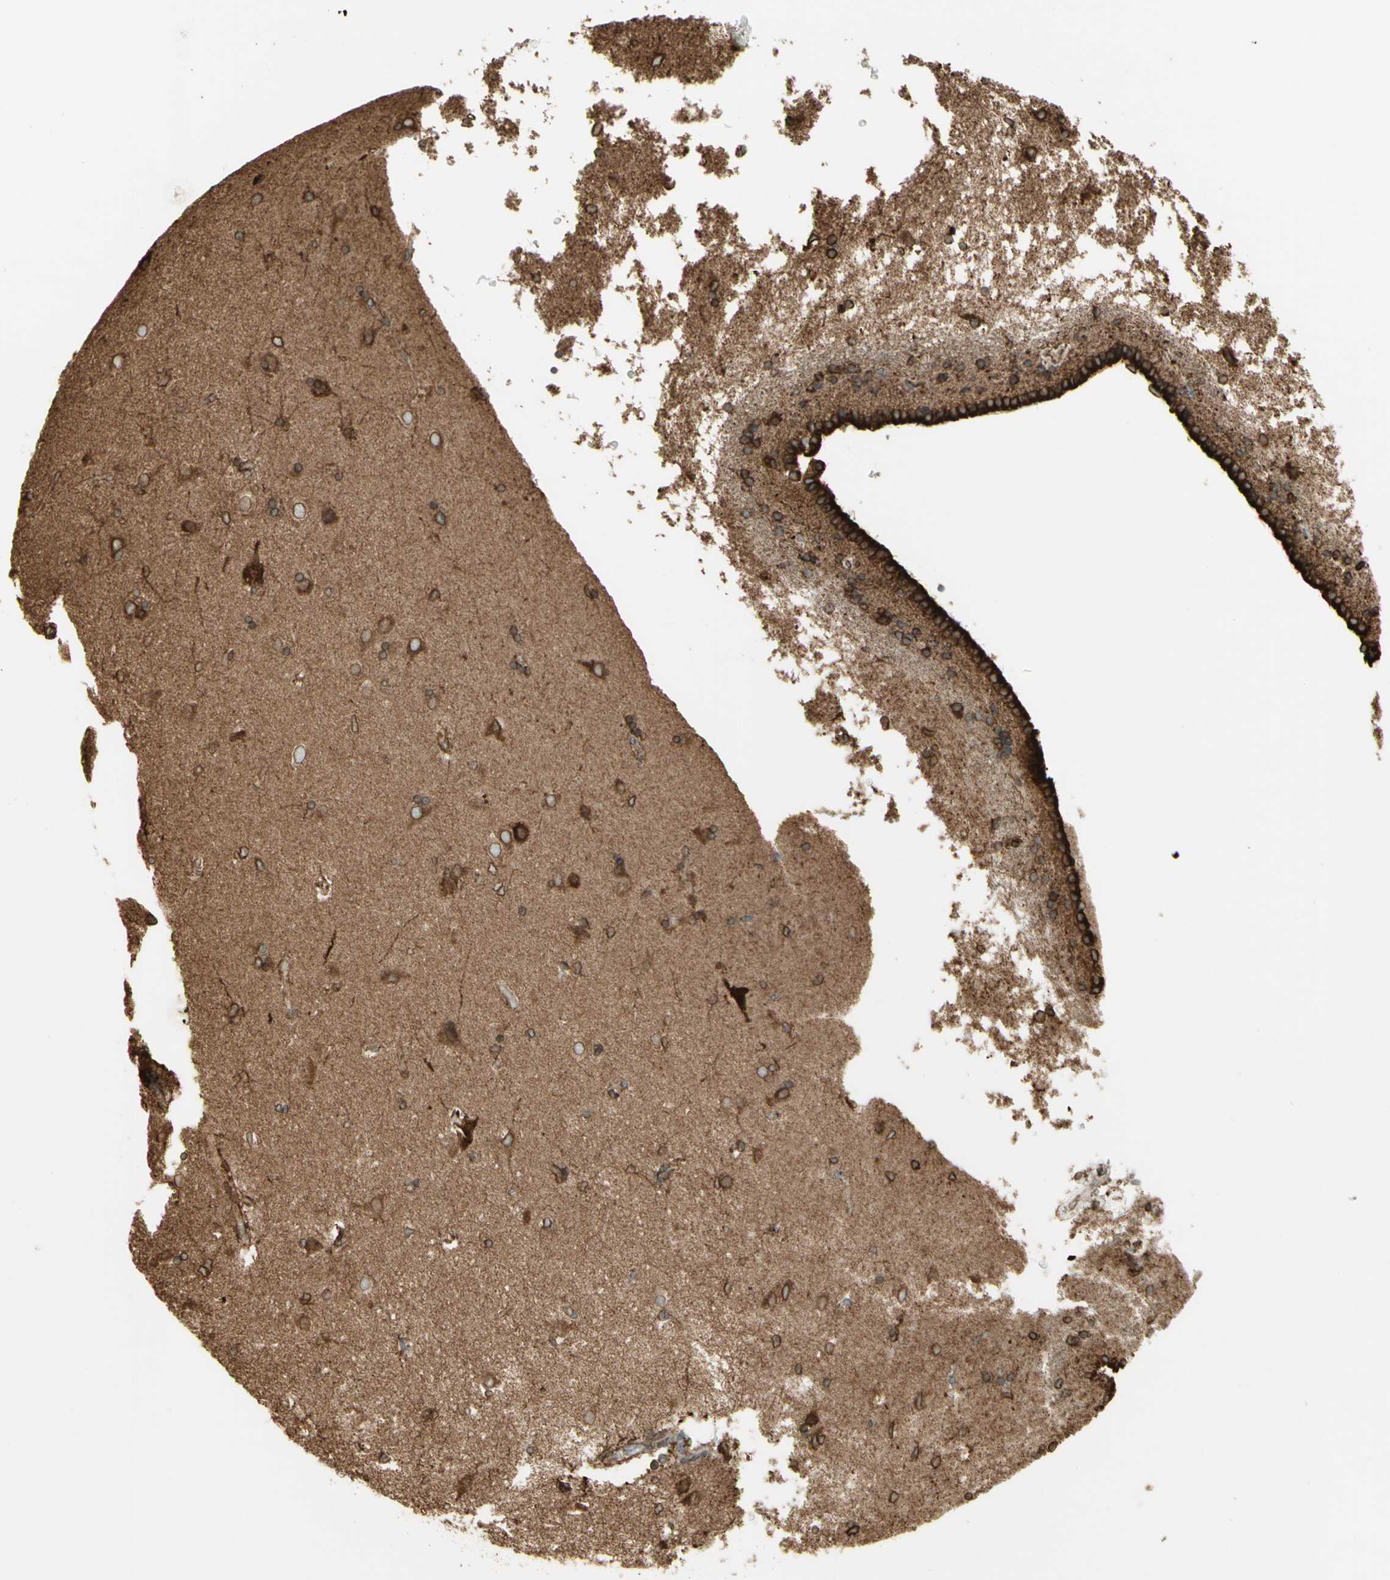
{"staining": {"intensity": "moderate", "quantity": ">75%", "location": "cytoplasmic/membranous"}, "tissue": "caudate", "cell_type": "Glial cells", "image_type": "normal", "snomed": [{"axis": "morphology", "description": "Normal tissue, NOS"}, {"axis": "topography", "description": "Lateral ventricle wall"}], "caption": "DAB (3,3'-diaminobenzidine) immunohistochemical staining of unremarkable human caudate demonstrates moderate cytoplasmic/membranous protein staining in approximately >75% of glial cells.", "gene": "CANX", "patient": {"sex": "female", "age": 19}}